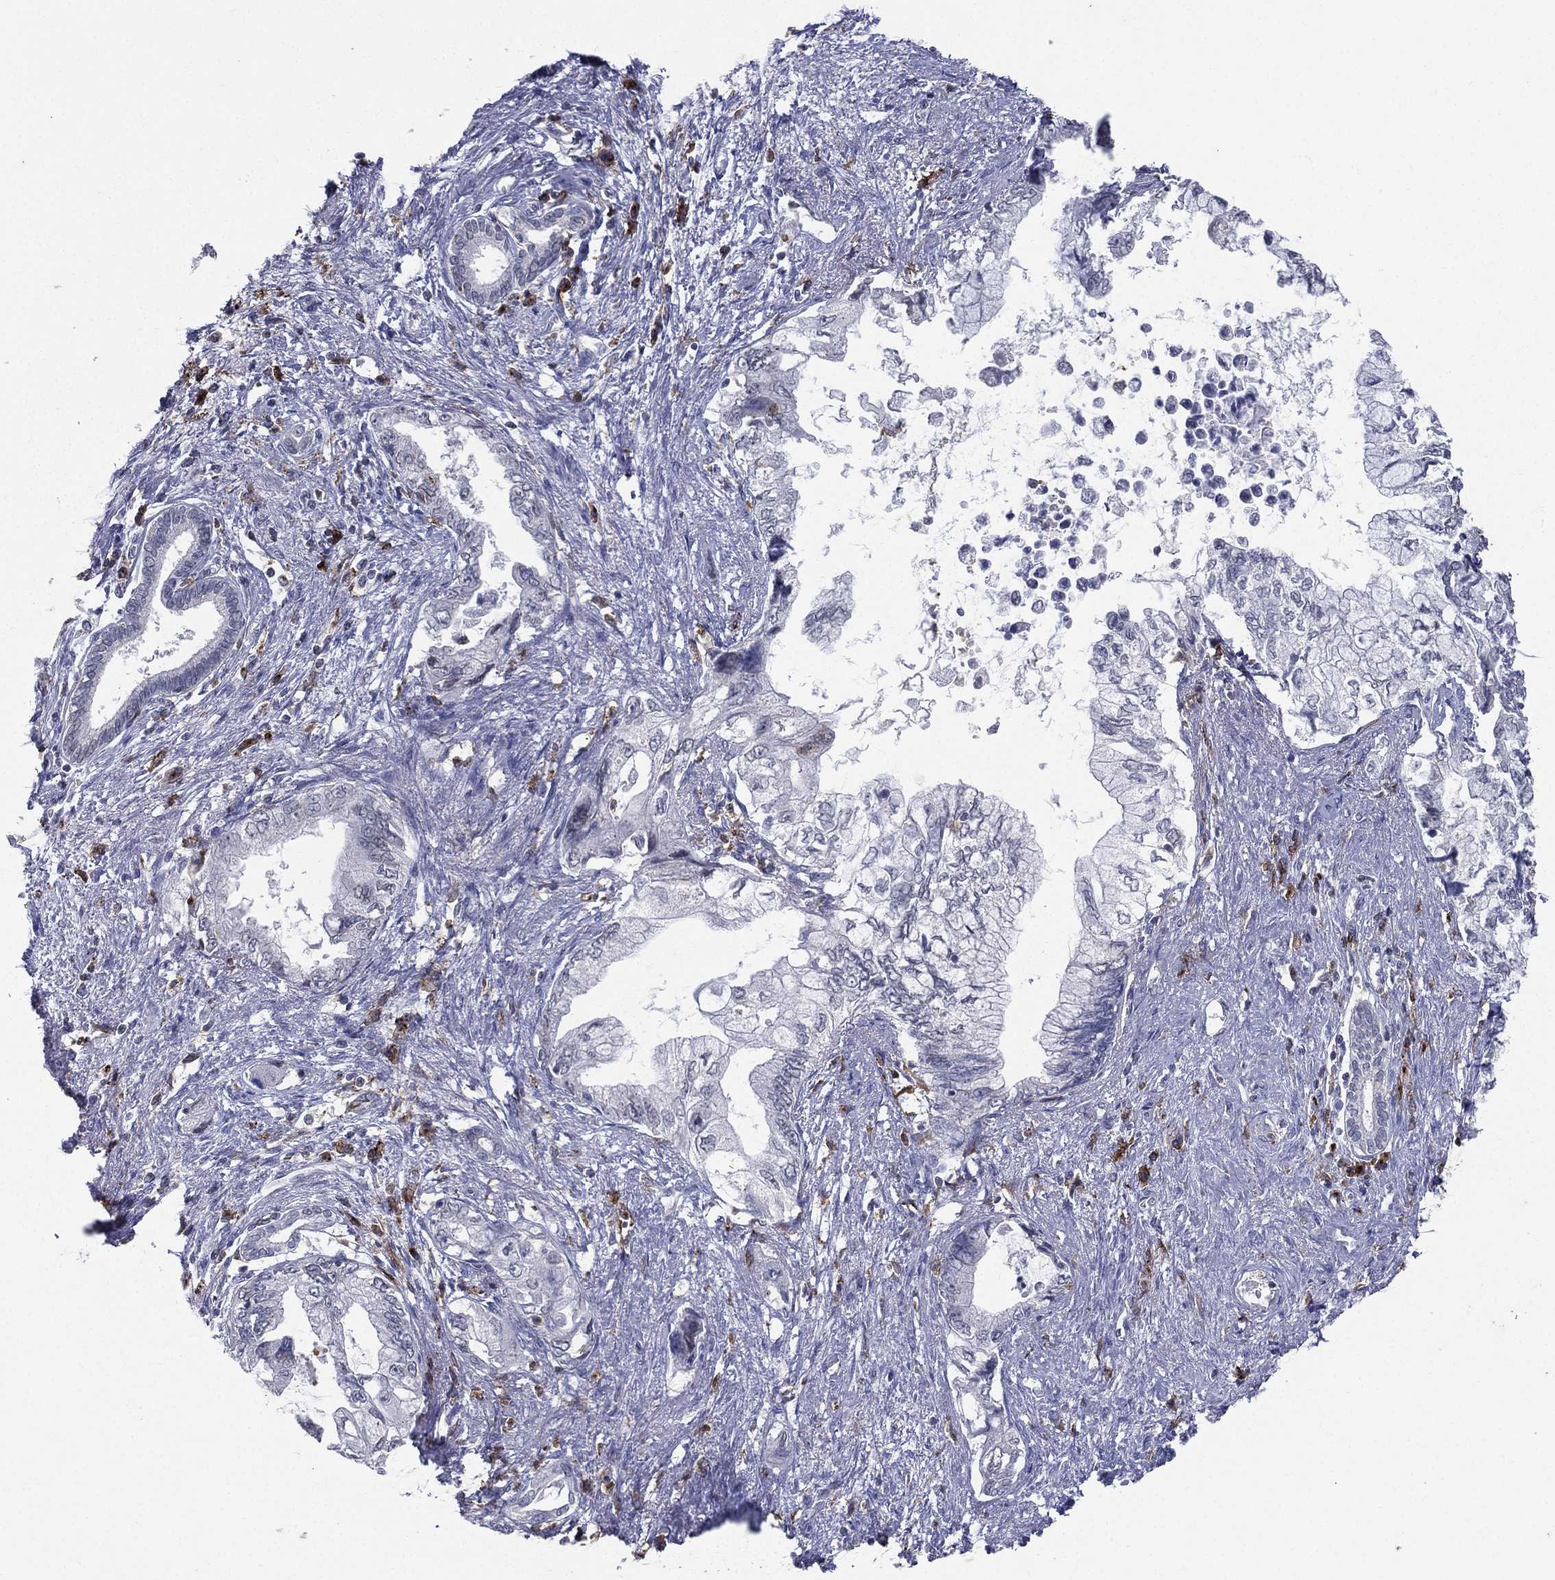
{"staining": {"intensity": "negative", "quantity": "none", "location": "none"}, "tissue": "pancreatic cancer", "cell_type": "Tumor cells", "image_type": "cancer", "snomed": [{"axis": "morphology", "description": "Adenocarcinoma, NOS"}, {"axis": "topography", "description": "Pancreas"}], "caption": "A photomicrograph of human pancreatic cancer (adenocarcinoma) is negative for staining in tumor cells.", "gene": "EVI2B", "patient": {"sex": "female", "age": 73}}